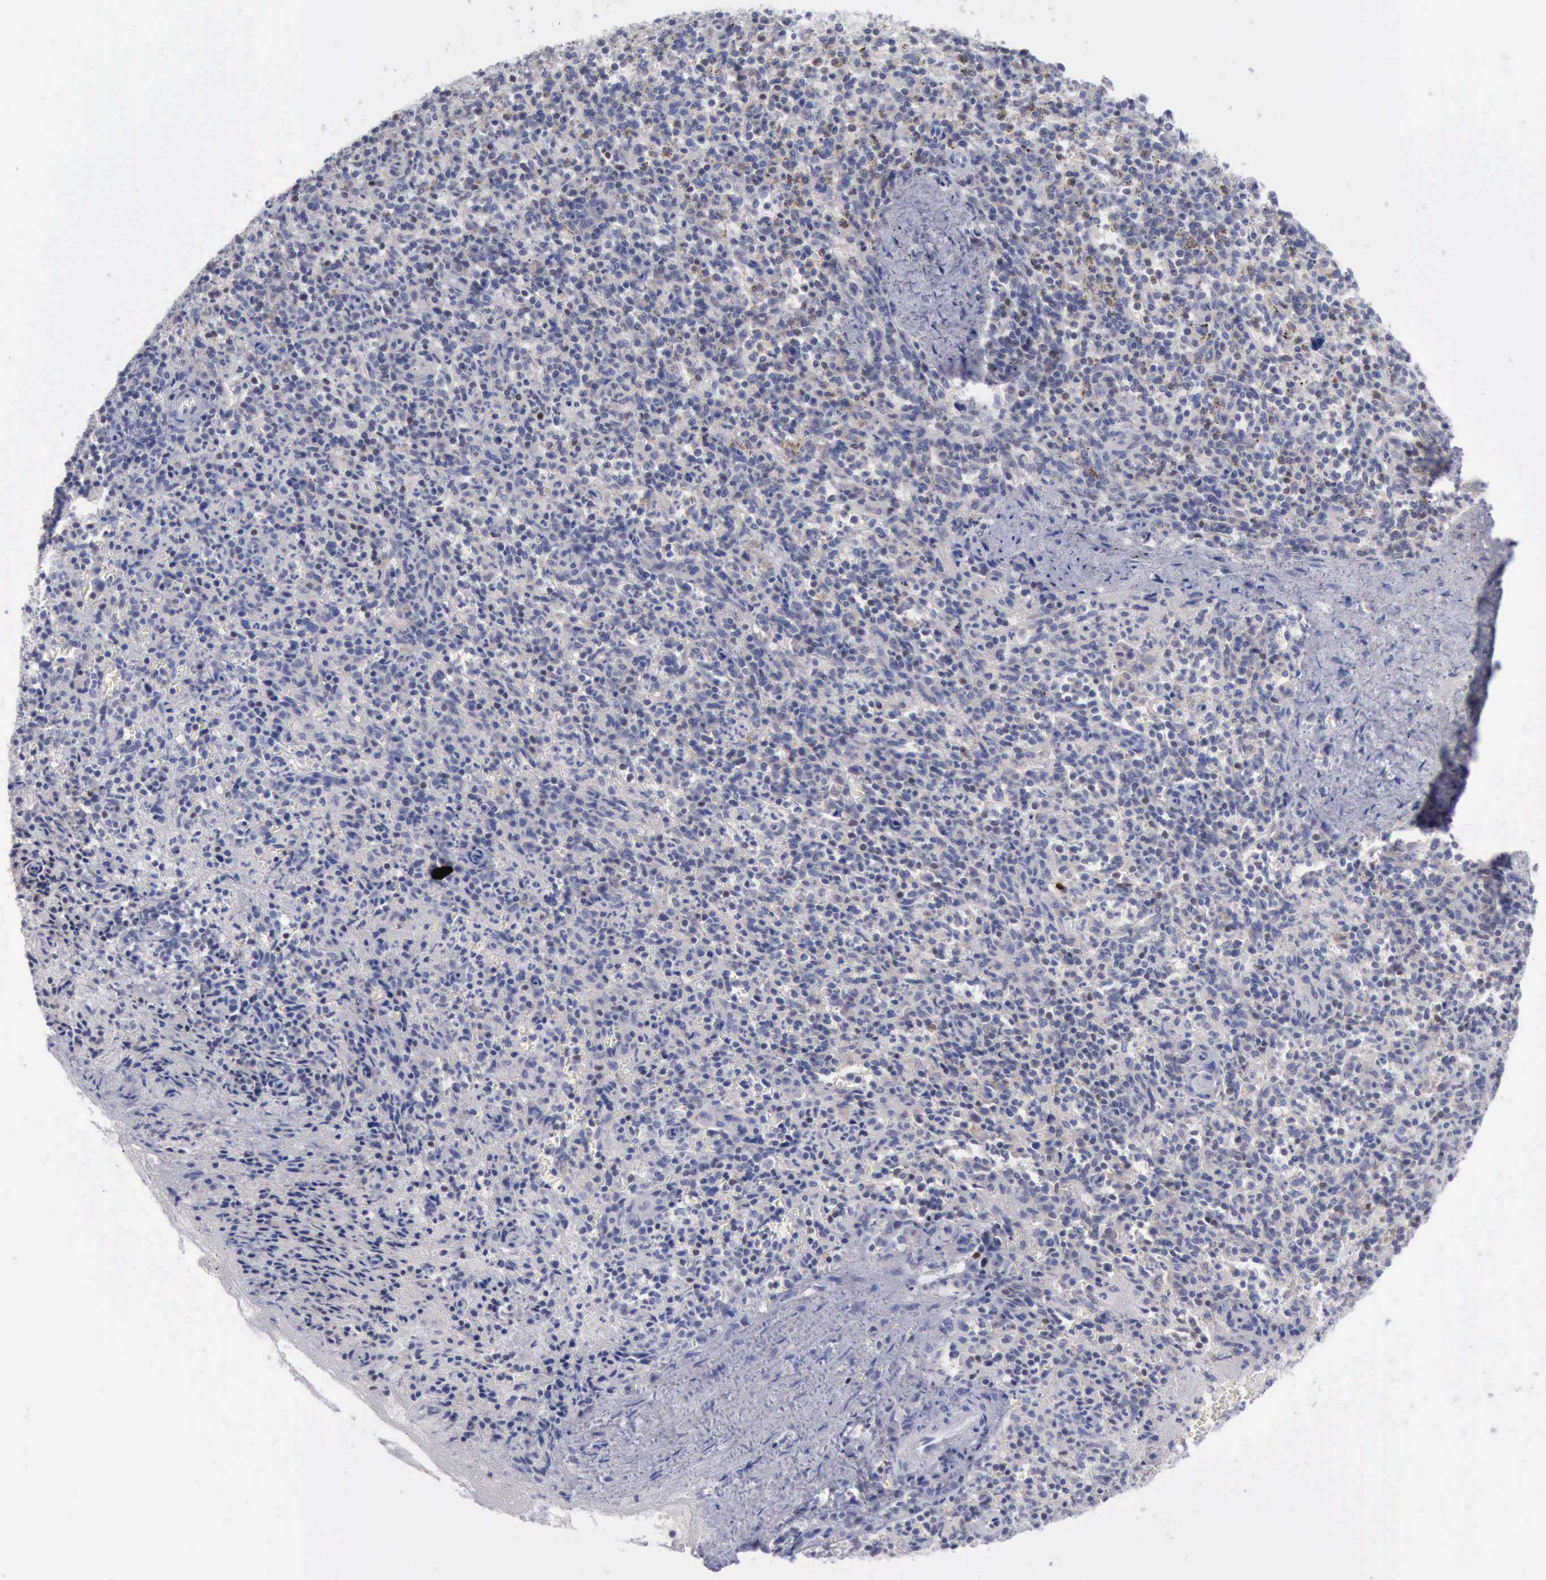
{"staining": {"intensity": "negative", "quantity": "none", "location": "none"}, "tissue": "spleen", "cell_type": "Cells in red pulp", "image_type": "normal", "snomed": [{"axis": "morphology", "description": "Normal tissue, NOS"}, {"axis": "topography", "description": "Spleen"}], "caption": "Cells in red pulp show no significant protein expression in unremarkable spleen.", "gene": "SATB2", "patient": {"sex": "male", "age": 72}}